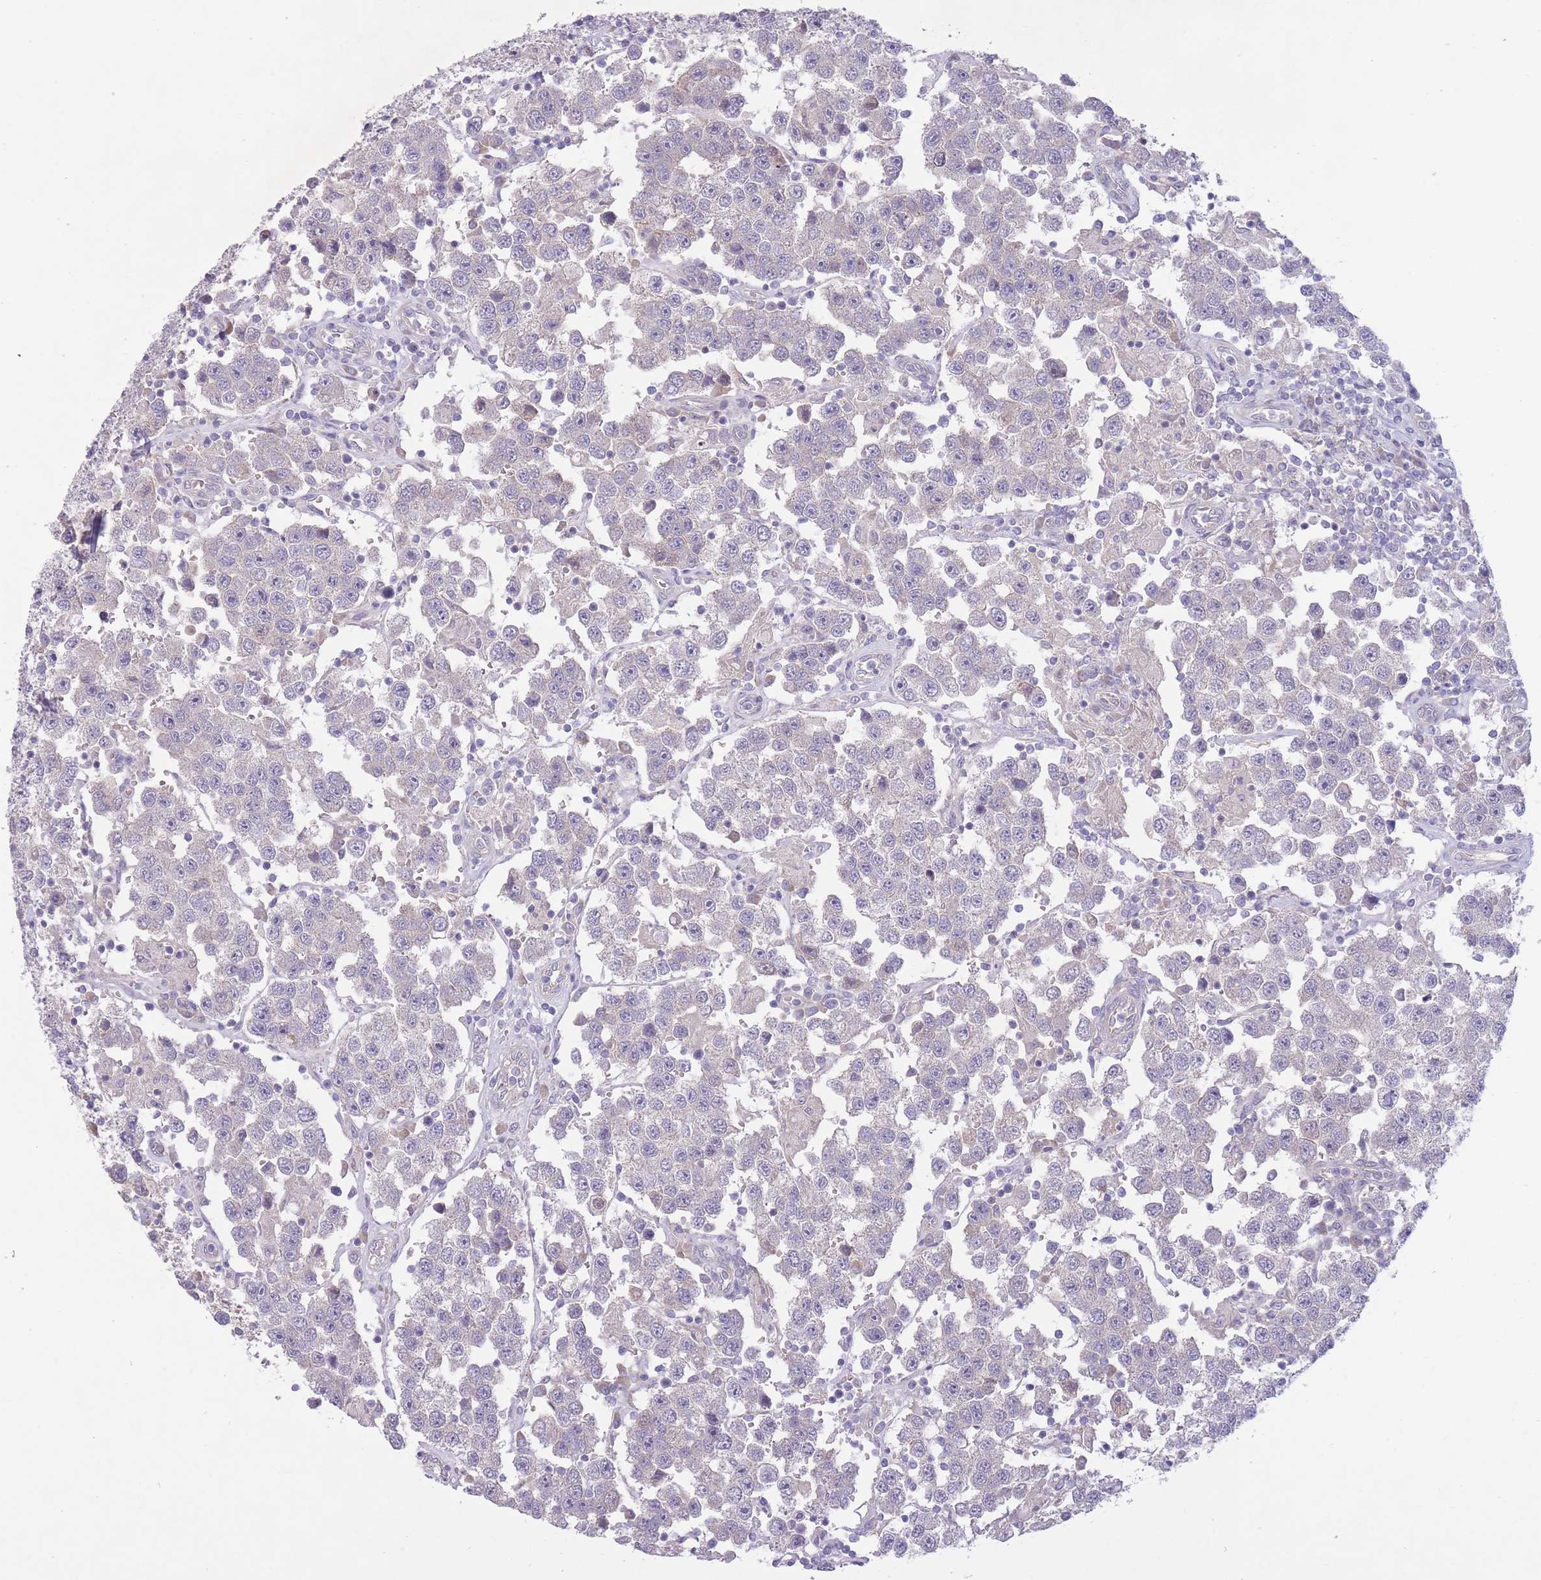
{"staining": {"intensity": "negative", "quantity": "none", "location": "none"}, "tissue": "testis cancer", "cell_type": "Tumor cells", "image_type": "cancer", "snomed": [{"axis": "morphology", "description": "Seminoma, NOS"}, {"axis": "topography", "description": "Testis"}], "caption": "A high-resolution histopathology image shows immunohistochemistry (IHC) staining of testis cancer (seminoma), which reveals no significant staining in tumor cells.", "gene": "PNPLA5", "patient": {"sex": "male", "age": 37}}